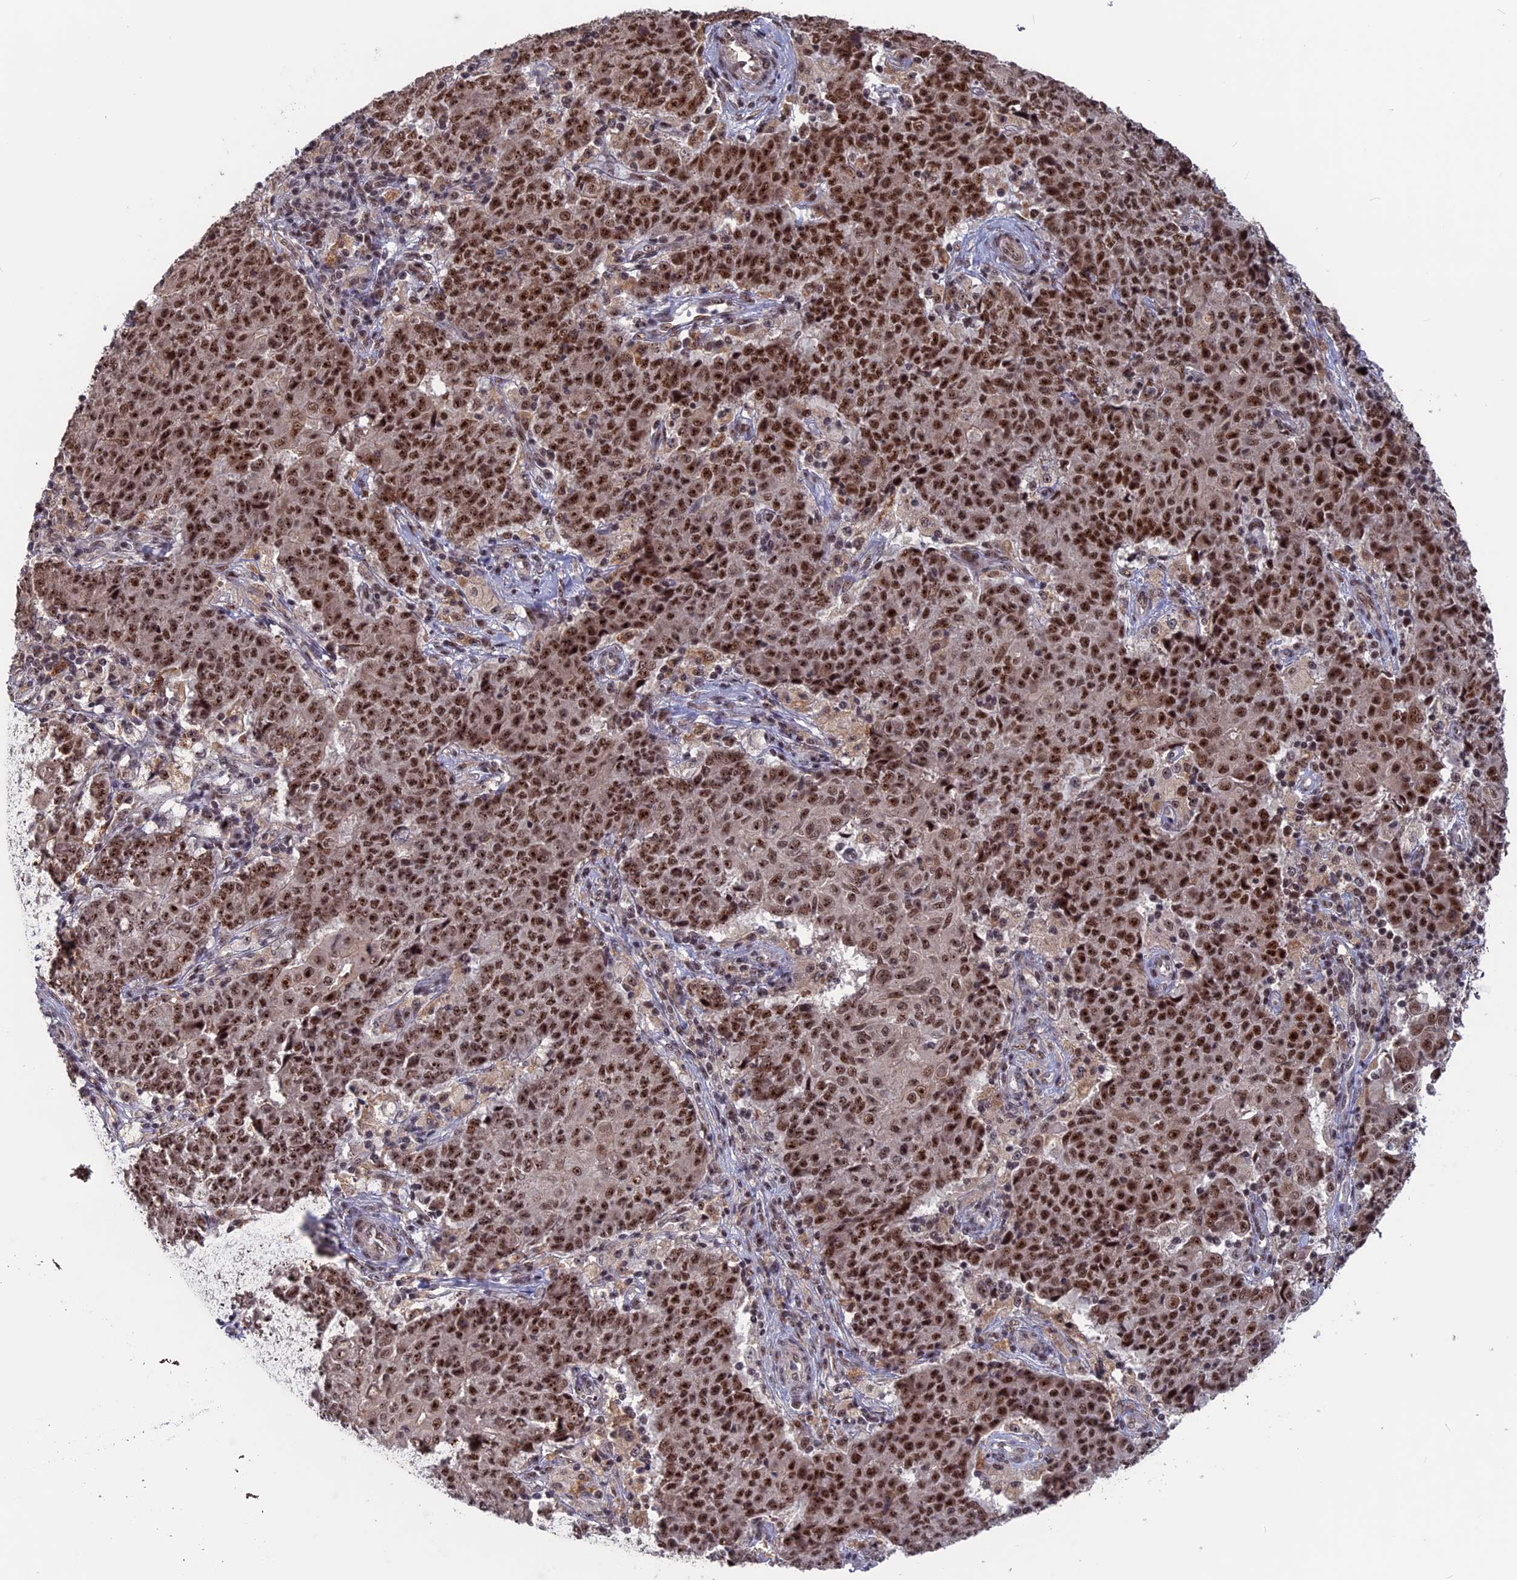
{"staining": {"intensity": "moderate", "quantity": ">75%", "location": "nuclear"}, "tissue": "ovarian cancer", "cell_type": "Tumor cells", "image_type": "cancer", "snomed": [{"axis": "morphology", "description": "Carcinoma, endometroid"}, {"axis": "topography", "description": "Ovary"}], "caption": "Brown immunohistochemical staining in human endometroid carcinoma (ovarian) exhibits moderate nuclear staining in approximately >75% of tumor cells.", "gene": "CACTIN", "patient": {"sex": "female", "age": 42}}